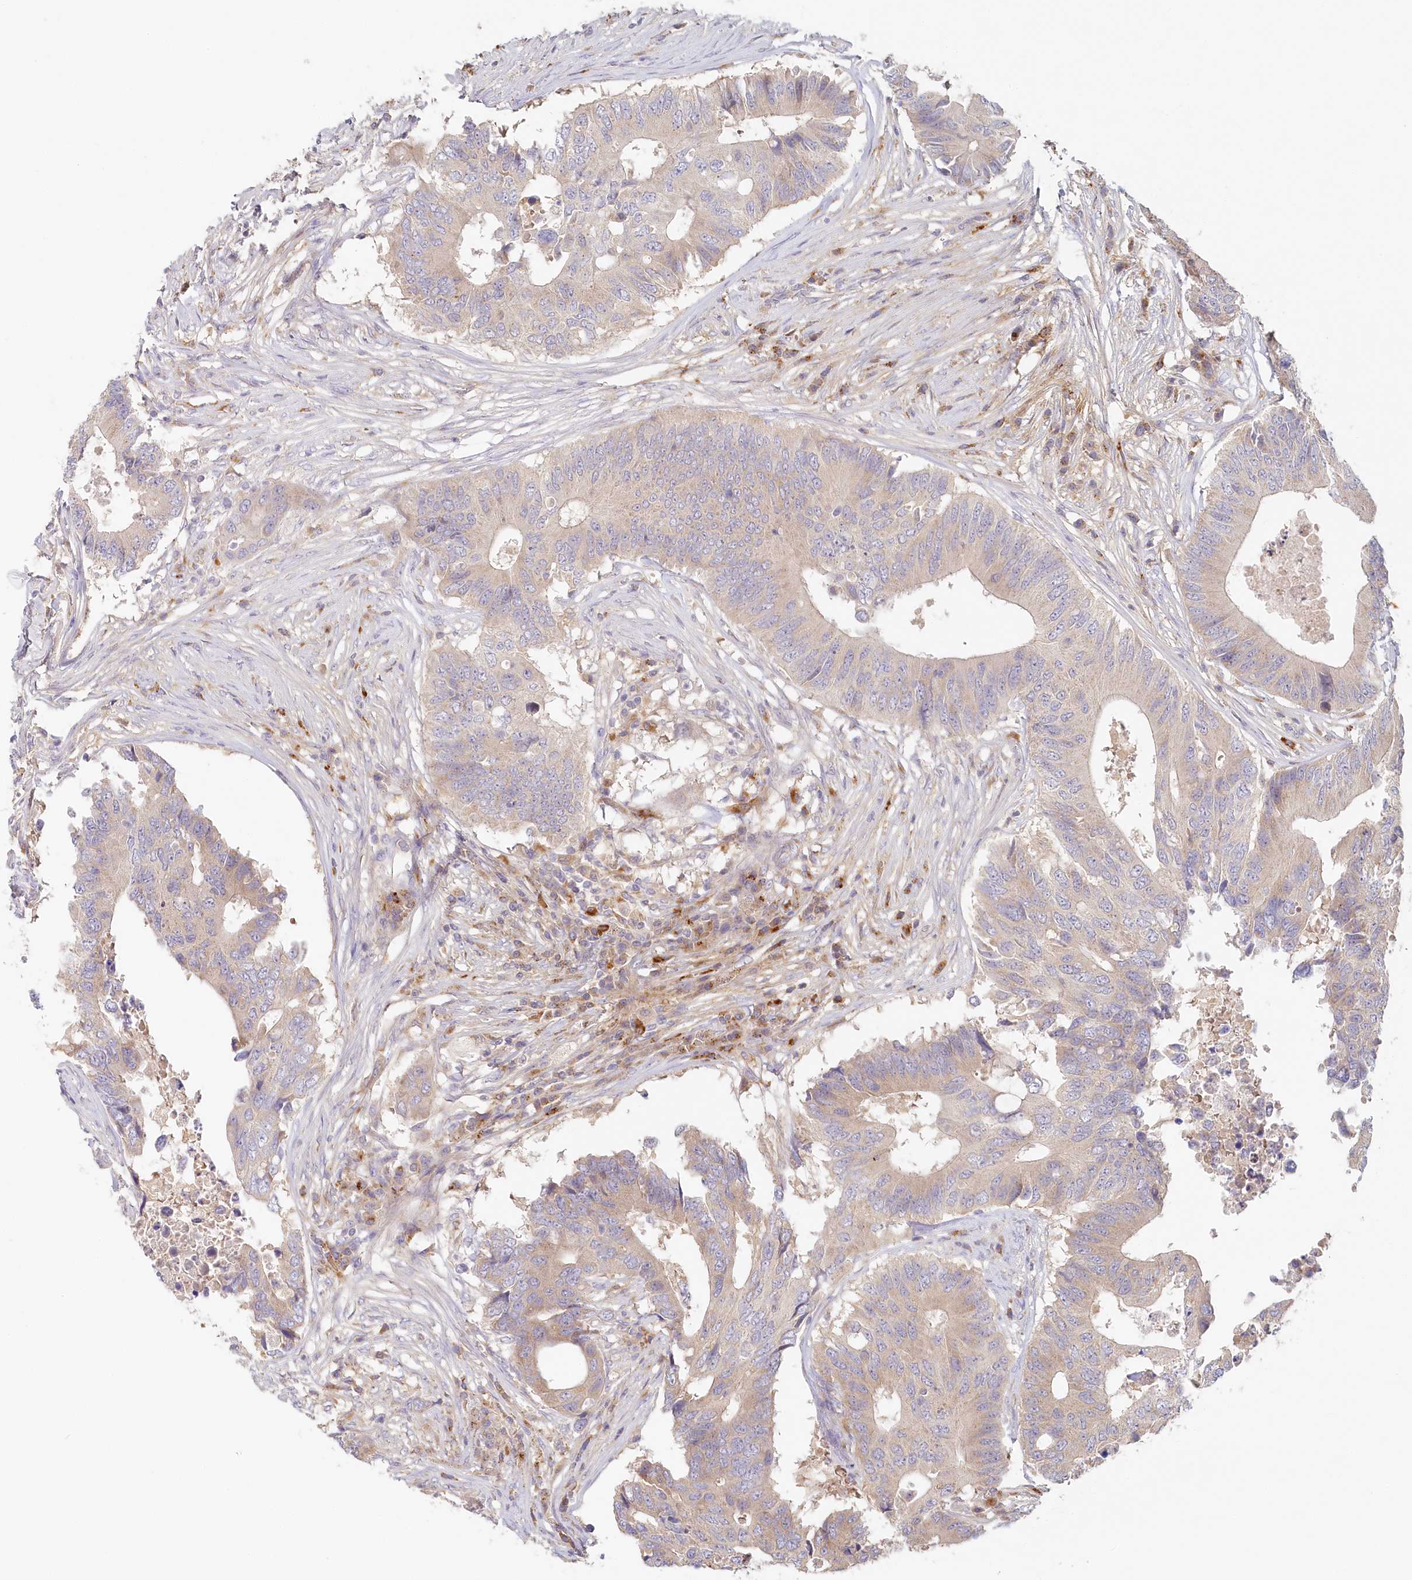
{"staining": {"intensity": "weak", "quantity": "<25%", "location": "cytoplasmic/membranous"}, "tissue": "colorectal cancer", "cell_type": "Tumor cells", "image_type": "cancer", "snomed": [{"axis": "morphology", "description": "Adenocarcinoma, NOS"}, {"axis": "topography", "description": "Colon"}], "caption": "Tumor cells show no significant protein positivity in colorectal cancer (adenocarcinoma).", "gene": "VSIG1", "patient": {"sex": "male", "age": 71}}